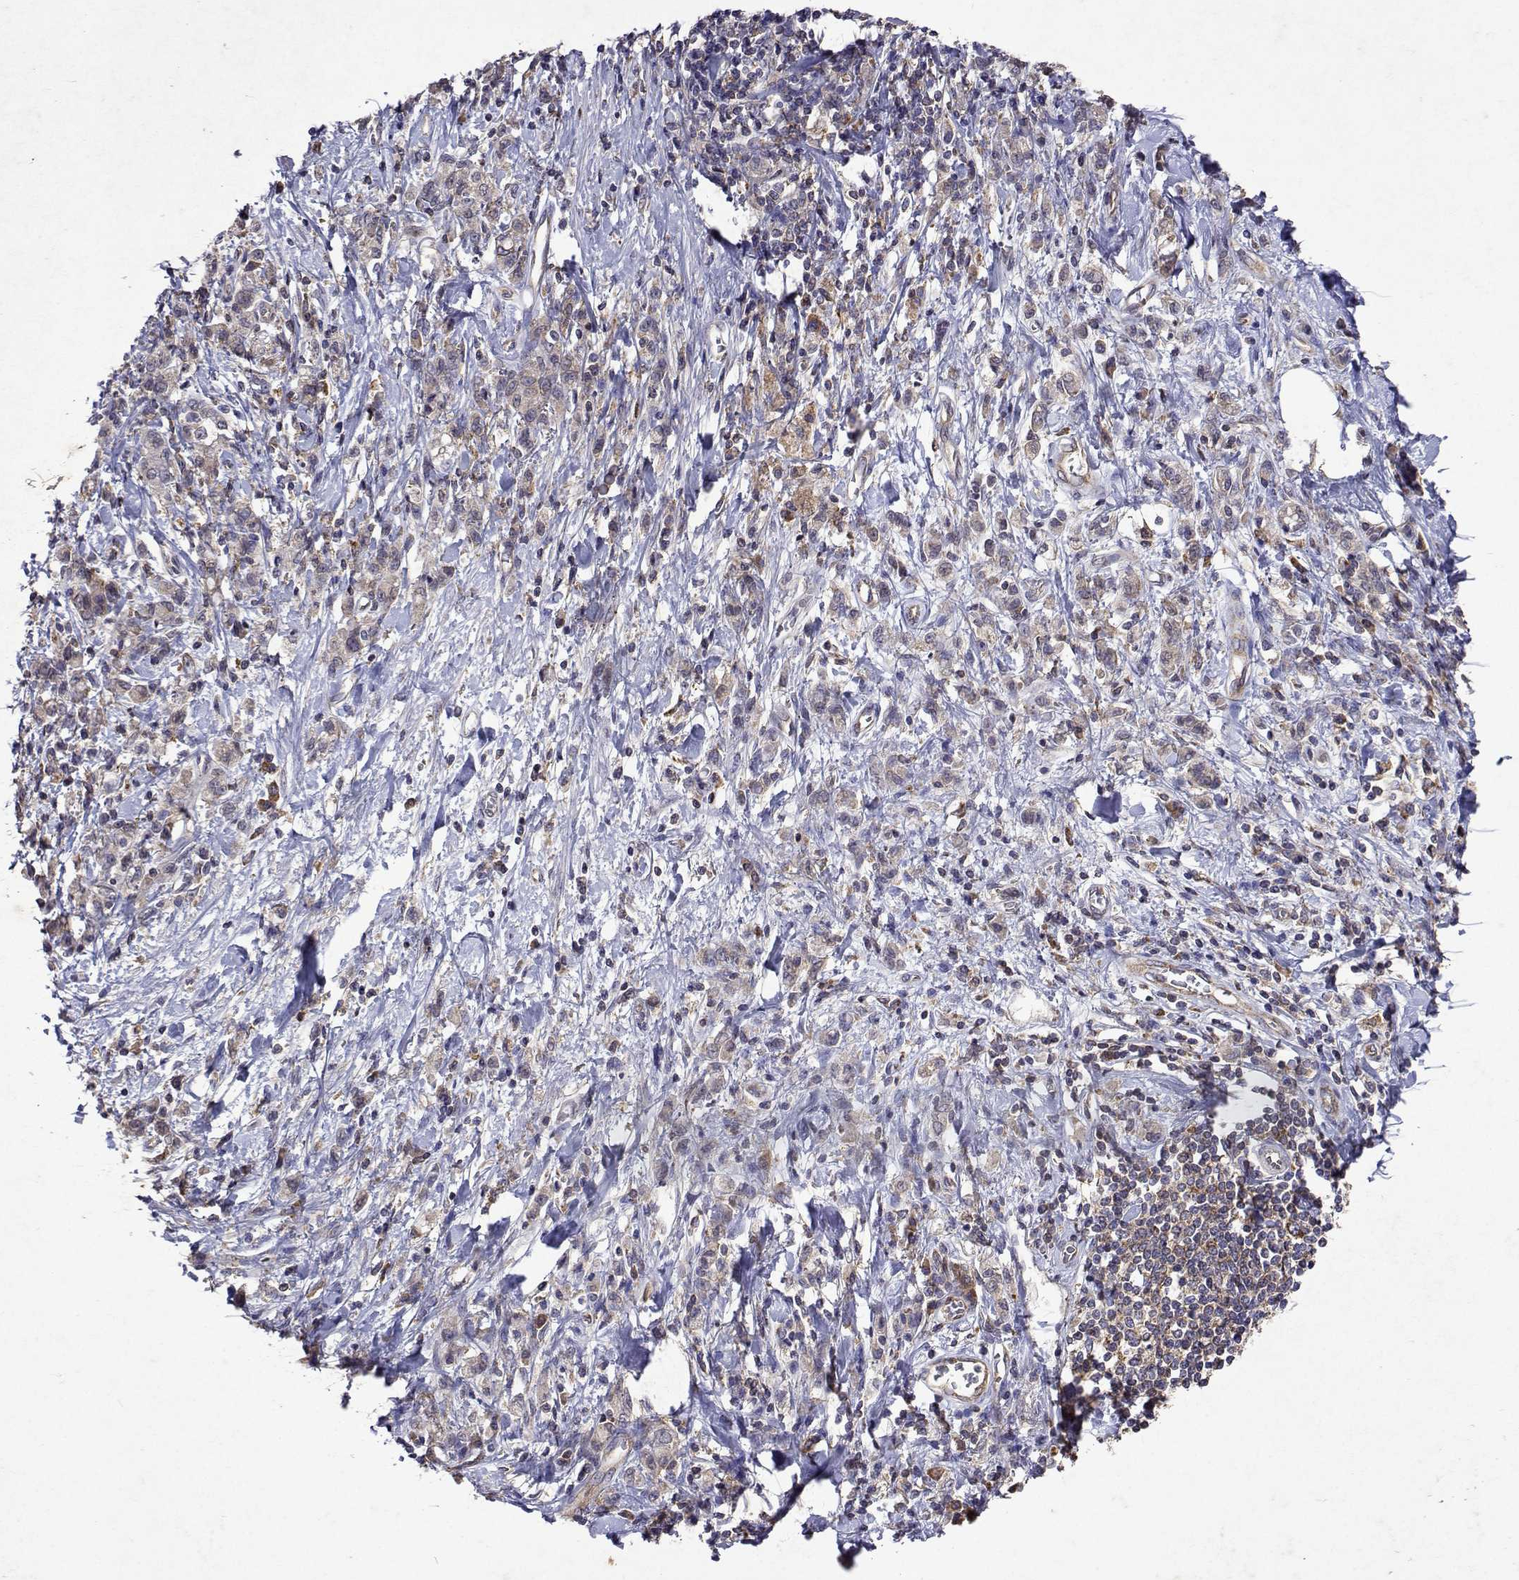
{"staining": {"intensity": "weak", "quantity": ">75%", "location": "cytoplasmic/membranous"}, "tissue": "stomach cancer", "cell_type": "Tumor cells", "image_type": "cancer", "snomed": [{"axis": "morphology", "description": "Adenocarcinoma, NOS"}, {"axis": "topography", "description": "Stomach"}], "caption": "Stomach cancer tissue displays weak cytoplasmic/membranous staining in approximately >75% of tumor cells, visualized by immunohistochemistry. (IHC, brightfield microscopy, high magnification).", "gene": "TARBP2", "patient": {"sex": "male", "age": 77}}